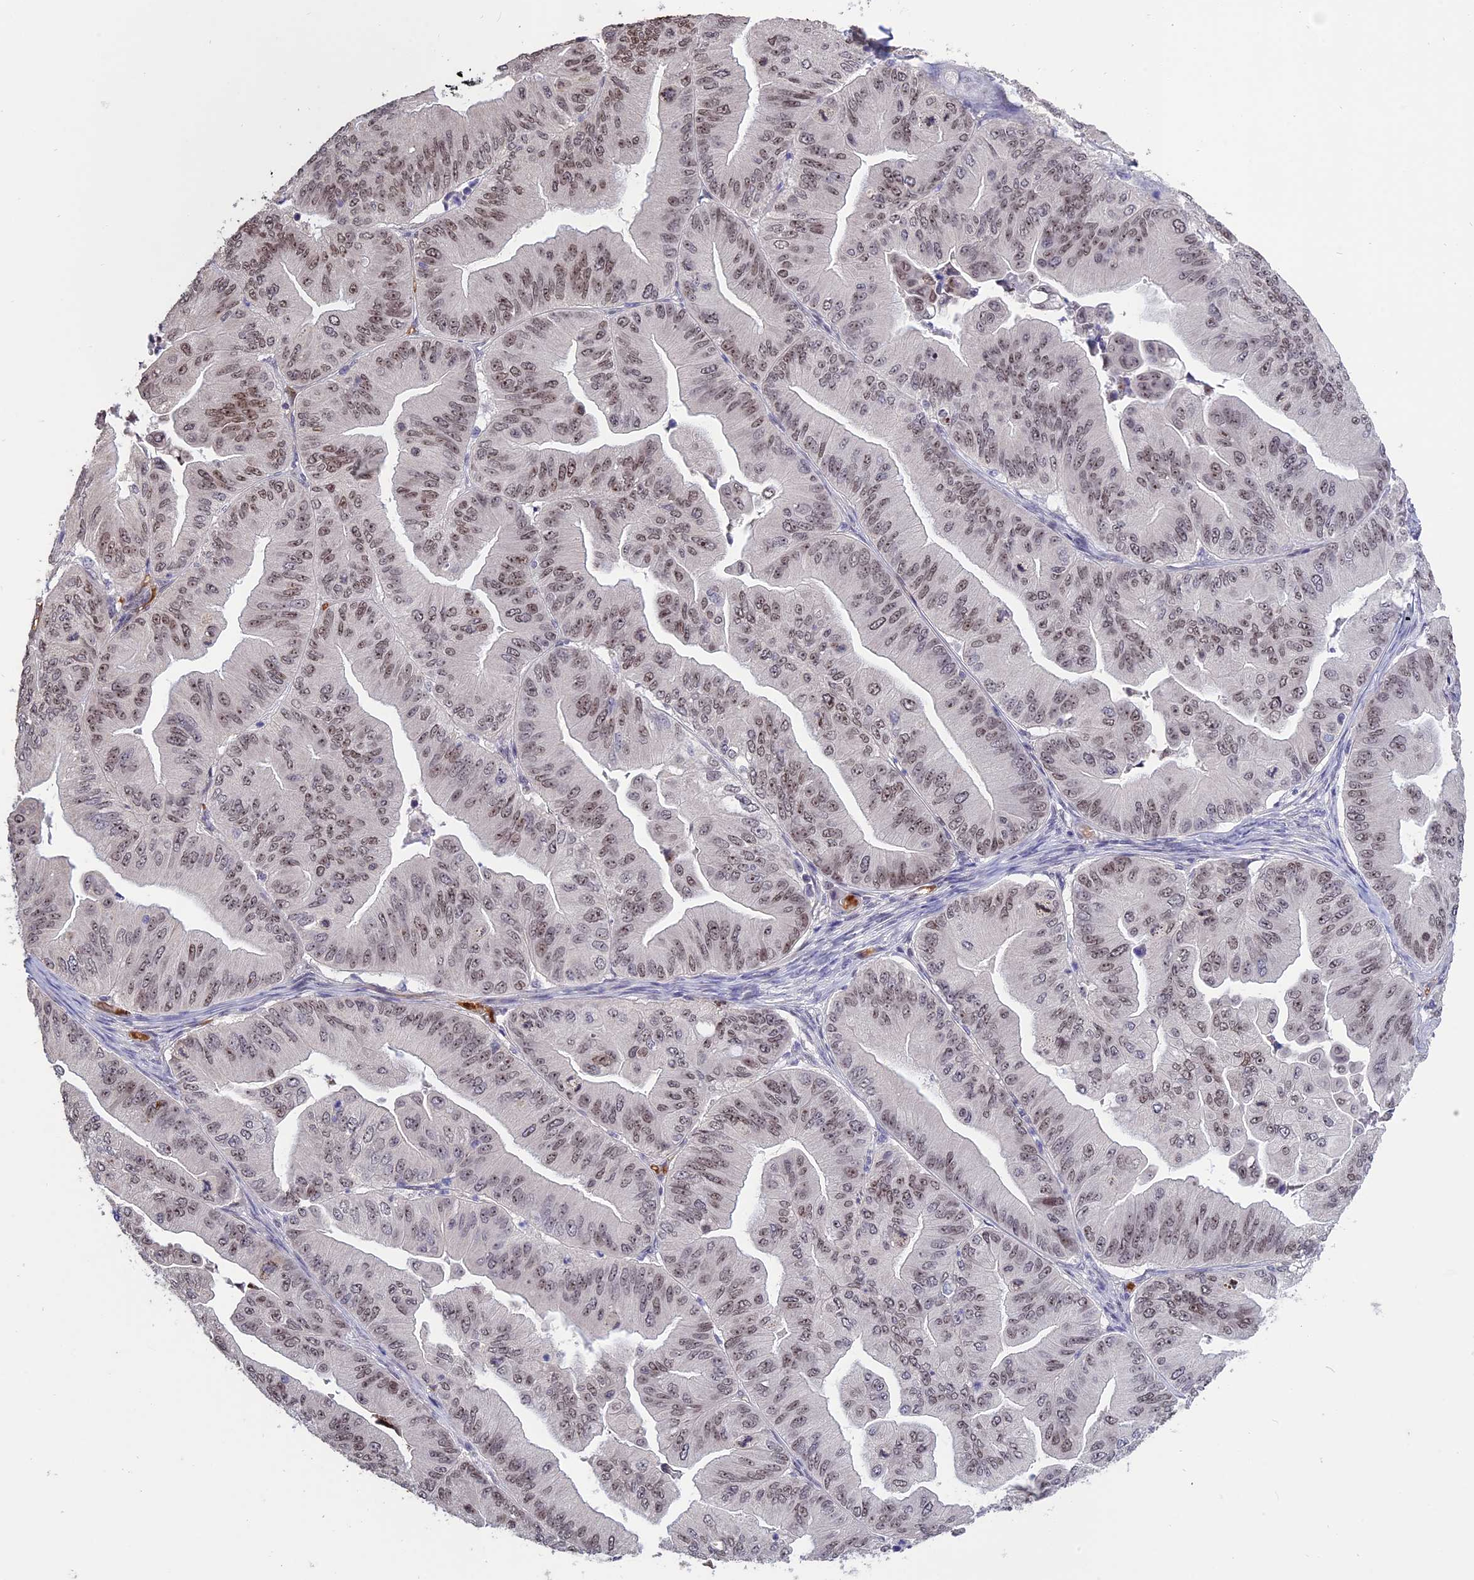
{"staining": {"intensity": "moderate", "quantity": ">75%", "location": "nuclear"}, "tissue": "ovarian cancer", "cell_type": "Tumor cells", "image_type": "cancer", "snomed": [{"axis": "morphology", "description": "Cystadenocarcinoma, mucinous, NOS"}, {"axis": "topography", "description": "Ovary"}], "caption": "Mucinous cystadenocarcinoma (ovarian) was stained to show a protein in brown. There is medium levels of moderate nuclear expression in approximately >75% of tumor cells.", "gene": "KNOP1", "patient": {"sex": "female", "age": 61}}